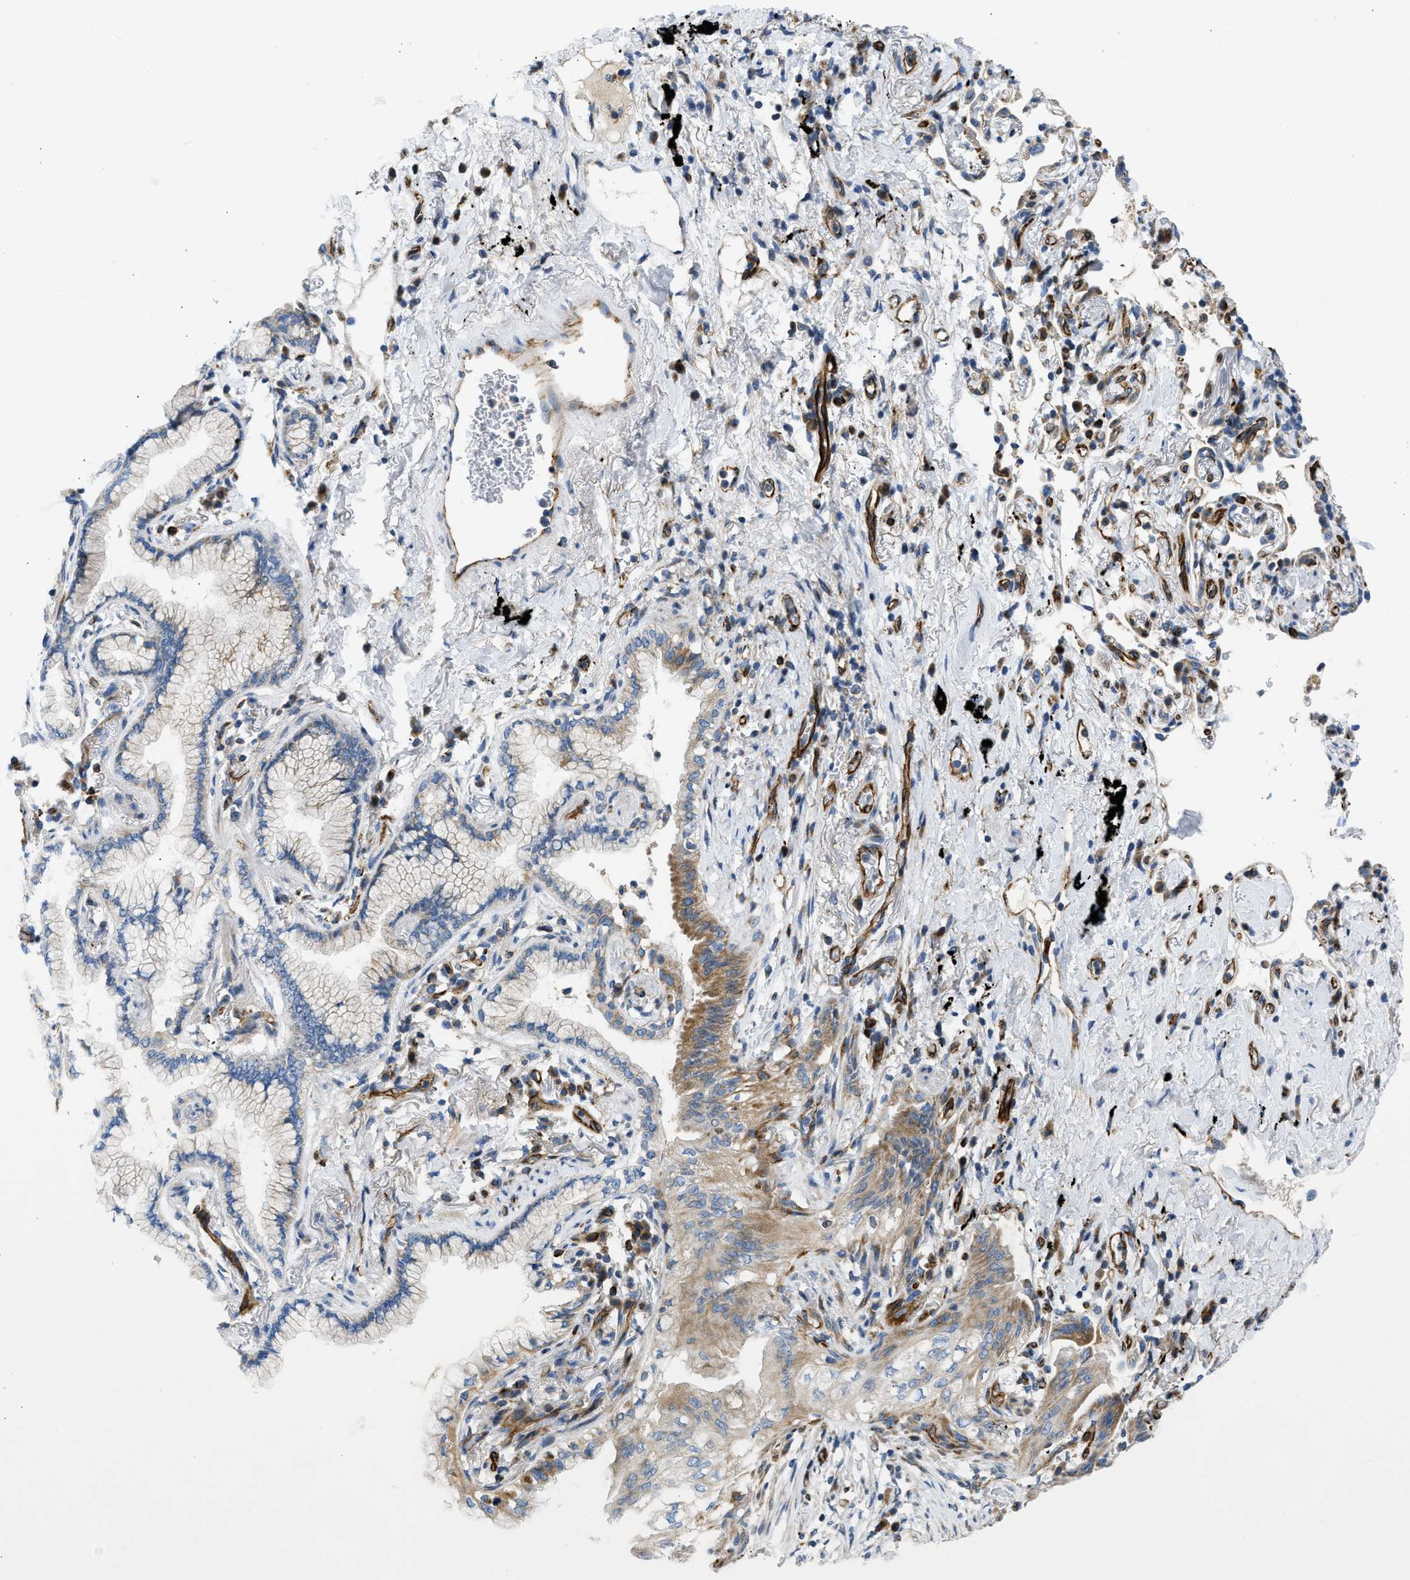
{"staining": {"intensity": "moderate", "quantity": "25%-75%", "location": "cytoplasmic/membranous"}, "tissue": "lung cancer", "cell_type": "Tumor cells", "image_type": "cancer", "snomed": [{"axis": "morphology", "description": "Normal tissue, NOS"}, {"axis": "morphology", "description": "Adenocarcinoma, NOS"}, {"axis": "topography", "description": "Bronchus"}, {"axis": "topography", "description": "Lung"}], "caption": "The photomicrograph reveals a brown stain indicating the presence of a protein in the cytoplasmic/membranous of tumor cells in lung cancer (adenocarcinoma).", "gene": "ULK4", "patient": {"sex": "female", "age": 70}}